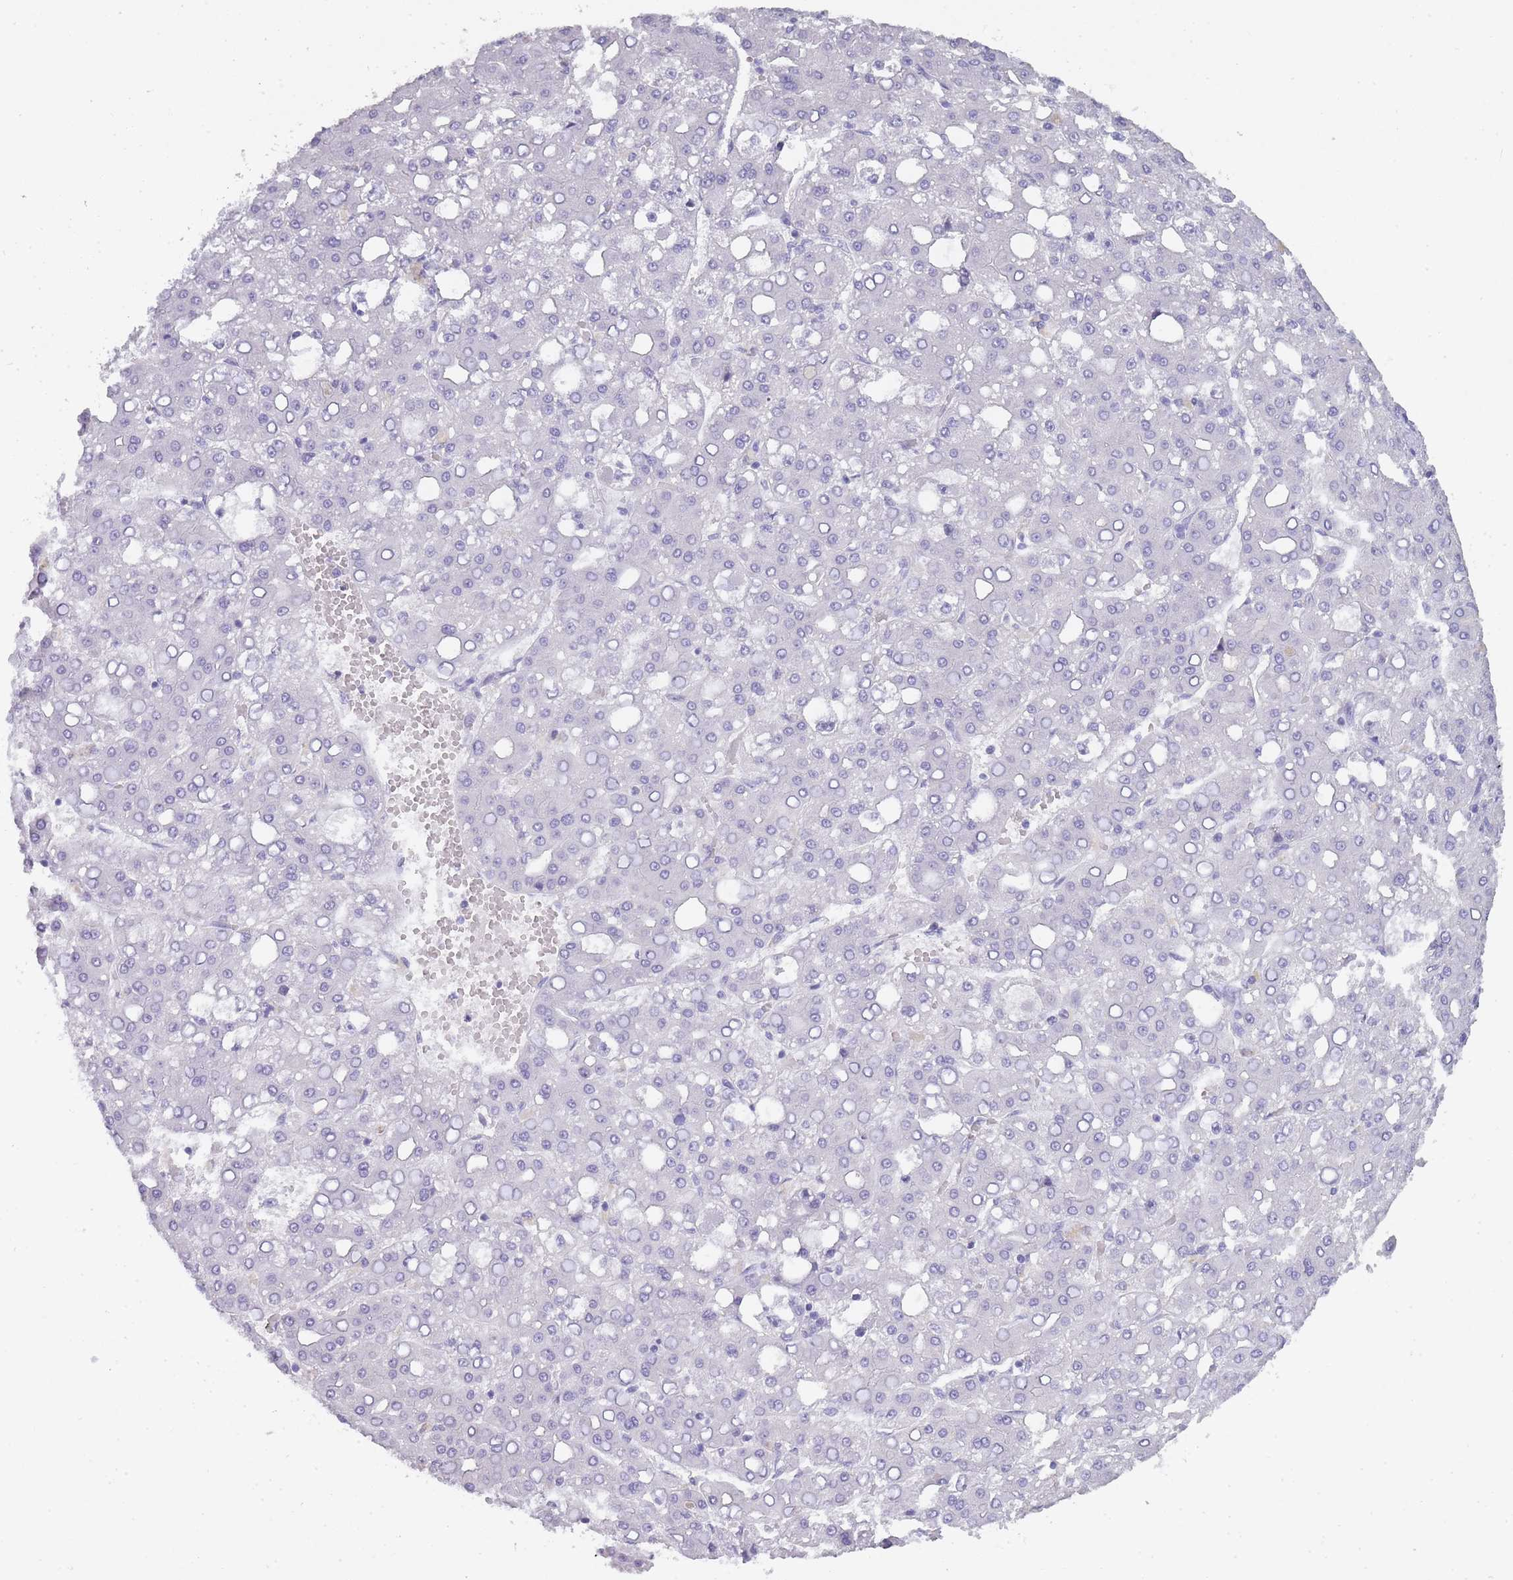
{"staining": {"intensity": "negative", "quantity": "none", "location": "none"}, "tissue": "liver cancer", "cell_type": "Tumor cells", "image_type": "cancer", "snomed": [{"axis": "morphology", "description": "Carcinoma, Hepatocellular, NOS"}, {"axis": "topography", "description": "Liver"}], "caption": "This histopathology image is of liver cancer (hepatocellular carcinoma) stained with immunohistochemistry to label a protein in brown with the nuclei are counter-stained blue. There is no expression in tumor cells.", "gene": "TCP11", "patient": {"sex": "male", "age": 65}}